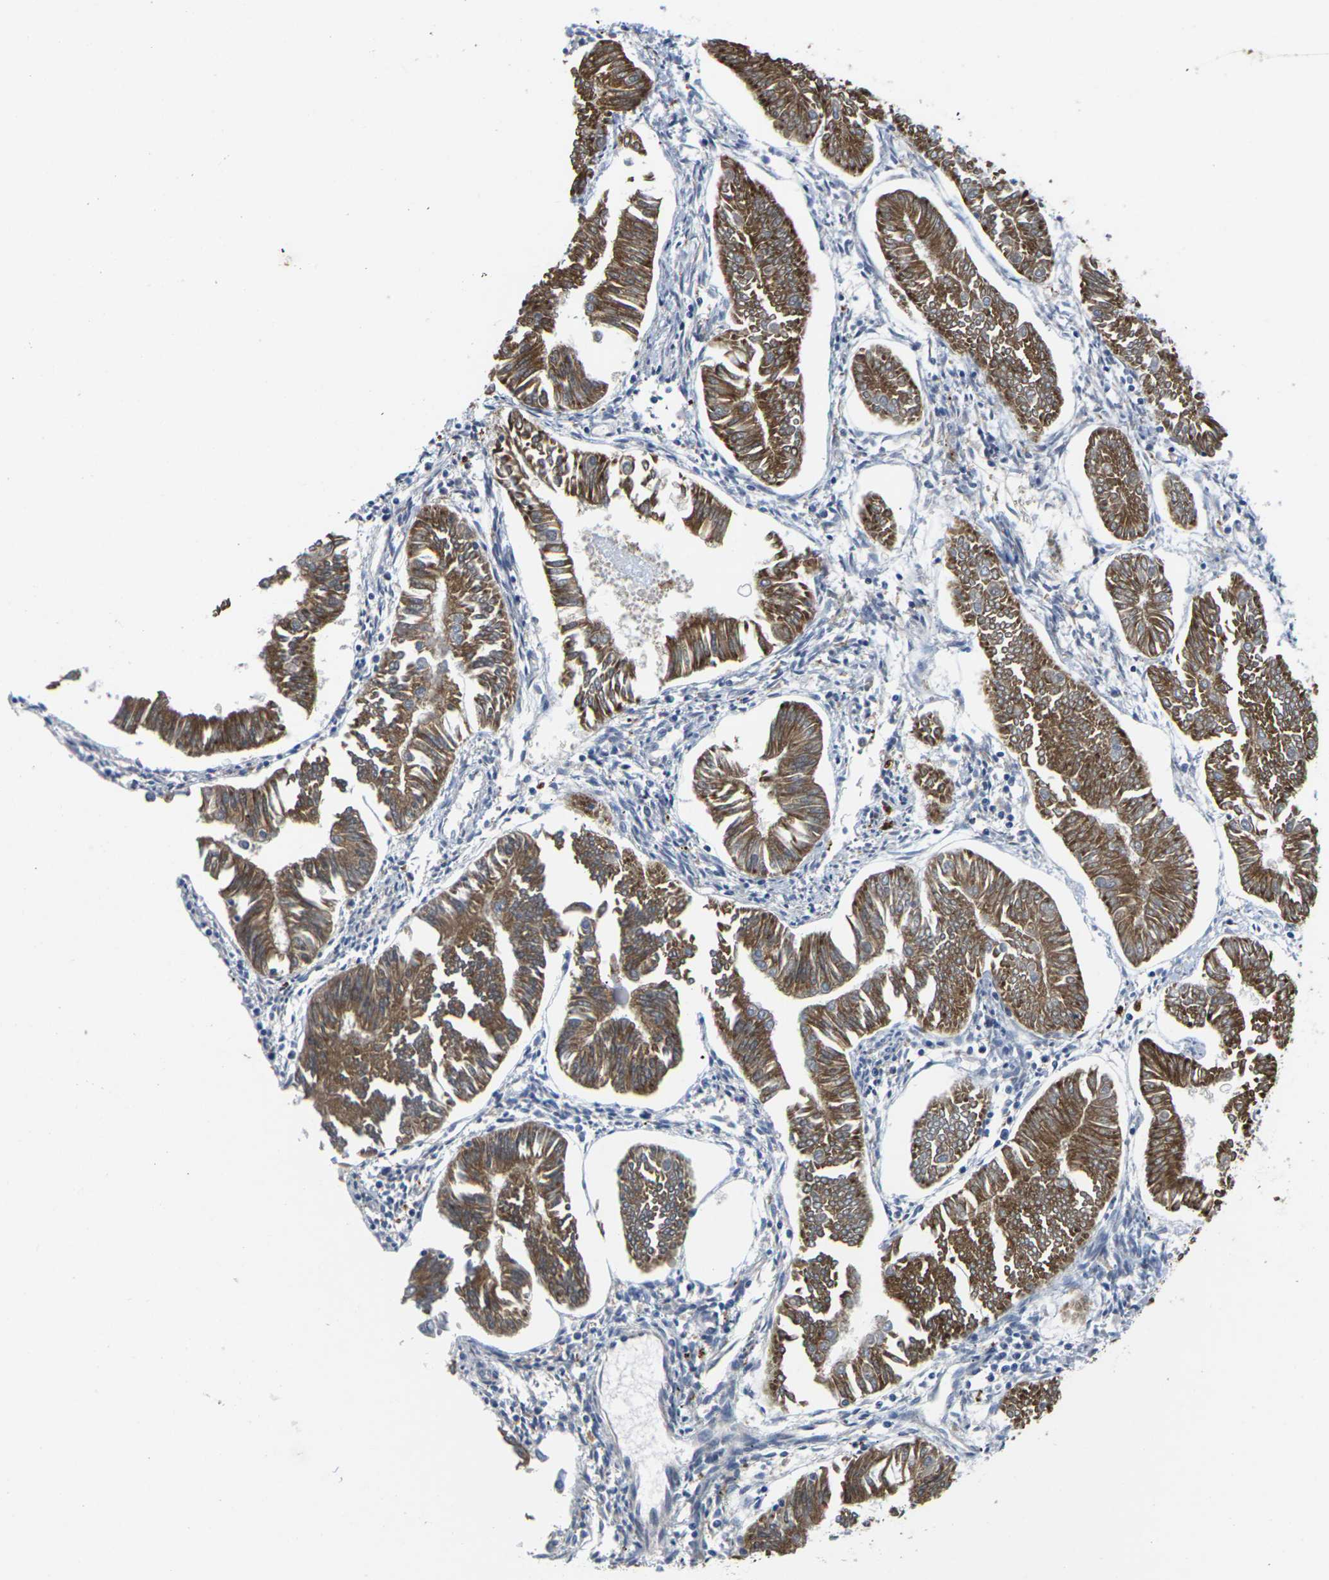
{"staining": {"intensity": "moderate", "quantity": ">75%", "location": "cytoplasmic/membranous"}, "tissue": "endometrial cancer", "cell_type": "Tumor cells", "image_type": "cancer", "snomed": [{"axis": "morphology", "description": "Adenocarcinoma, NOS"}, {"axis": "topography", "description": "Endometrium"}], "caption": "A photomicrograph of endometrial cancer (adenocarcinoma) stained for a protein shows moderate cytoplasmic/membranous brown staining in tumor cells. (brown staining indicates protein expression, while blue staining denotes nuclei).", "gene": "SCNN1A", "patient": {"sex": "female", "age": 53}}